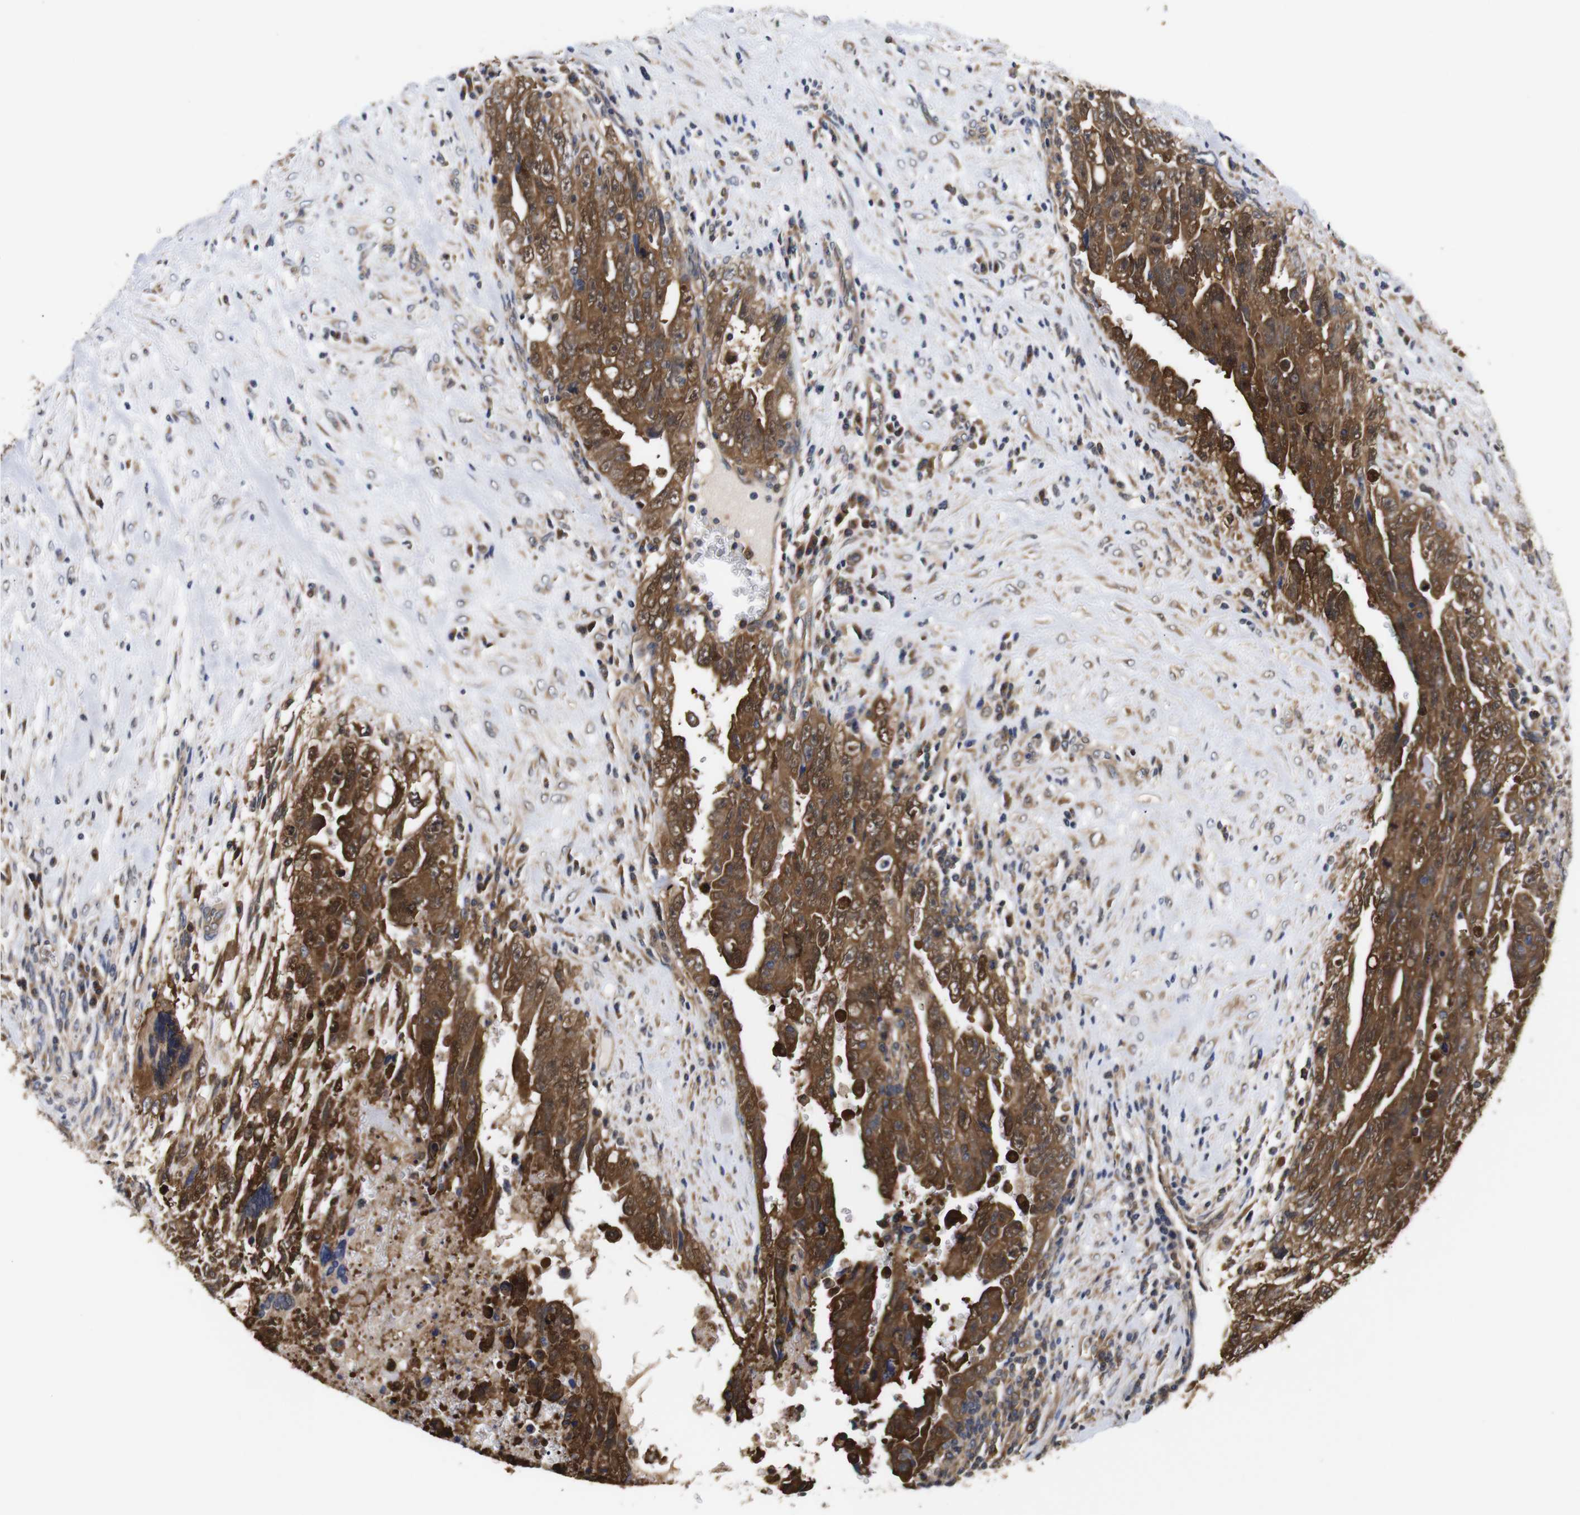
{"staining": {"intensity": "strong", "quantity": ">75%", "location": "cytoplasmic/membranous"}, "tissue": "testis cancer", "cell_type": "Tumor cells", "image_type": "cancer", "snomed": [{"axis": "morphology", "description": "Carcinoma, Embryonal, NOS"}, {"axis": "topography", "description": "Testis"}], "caption": "Protein staining exhibits strong cytoplasmic/membranous positivity in approximately >75% of tumor cells in embryonal carcinoma (testis).", "gene": "LRRCC1", "patient": {"sex": "male", "age": 28}}